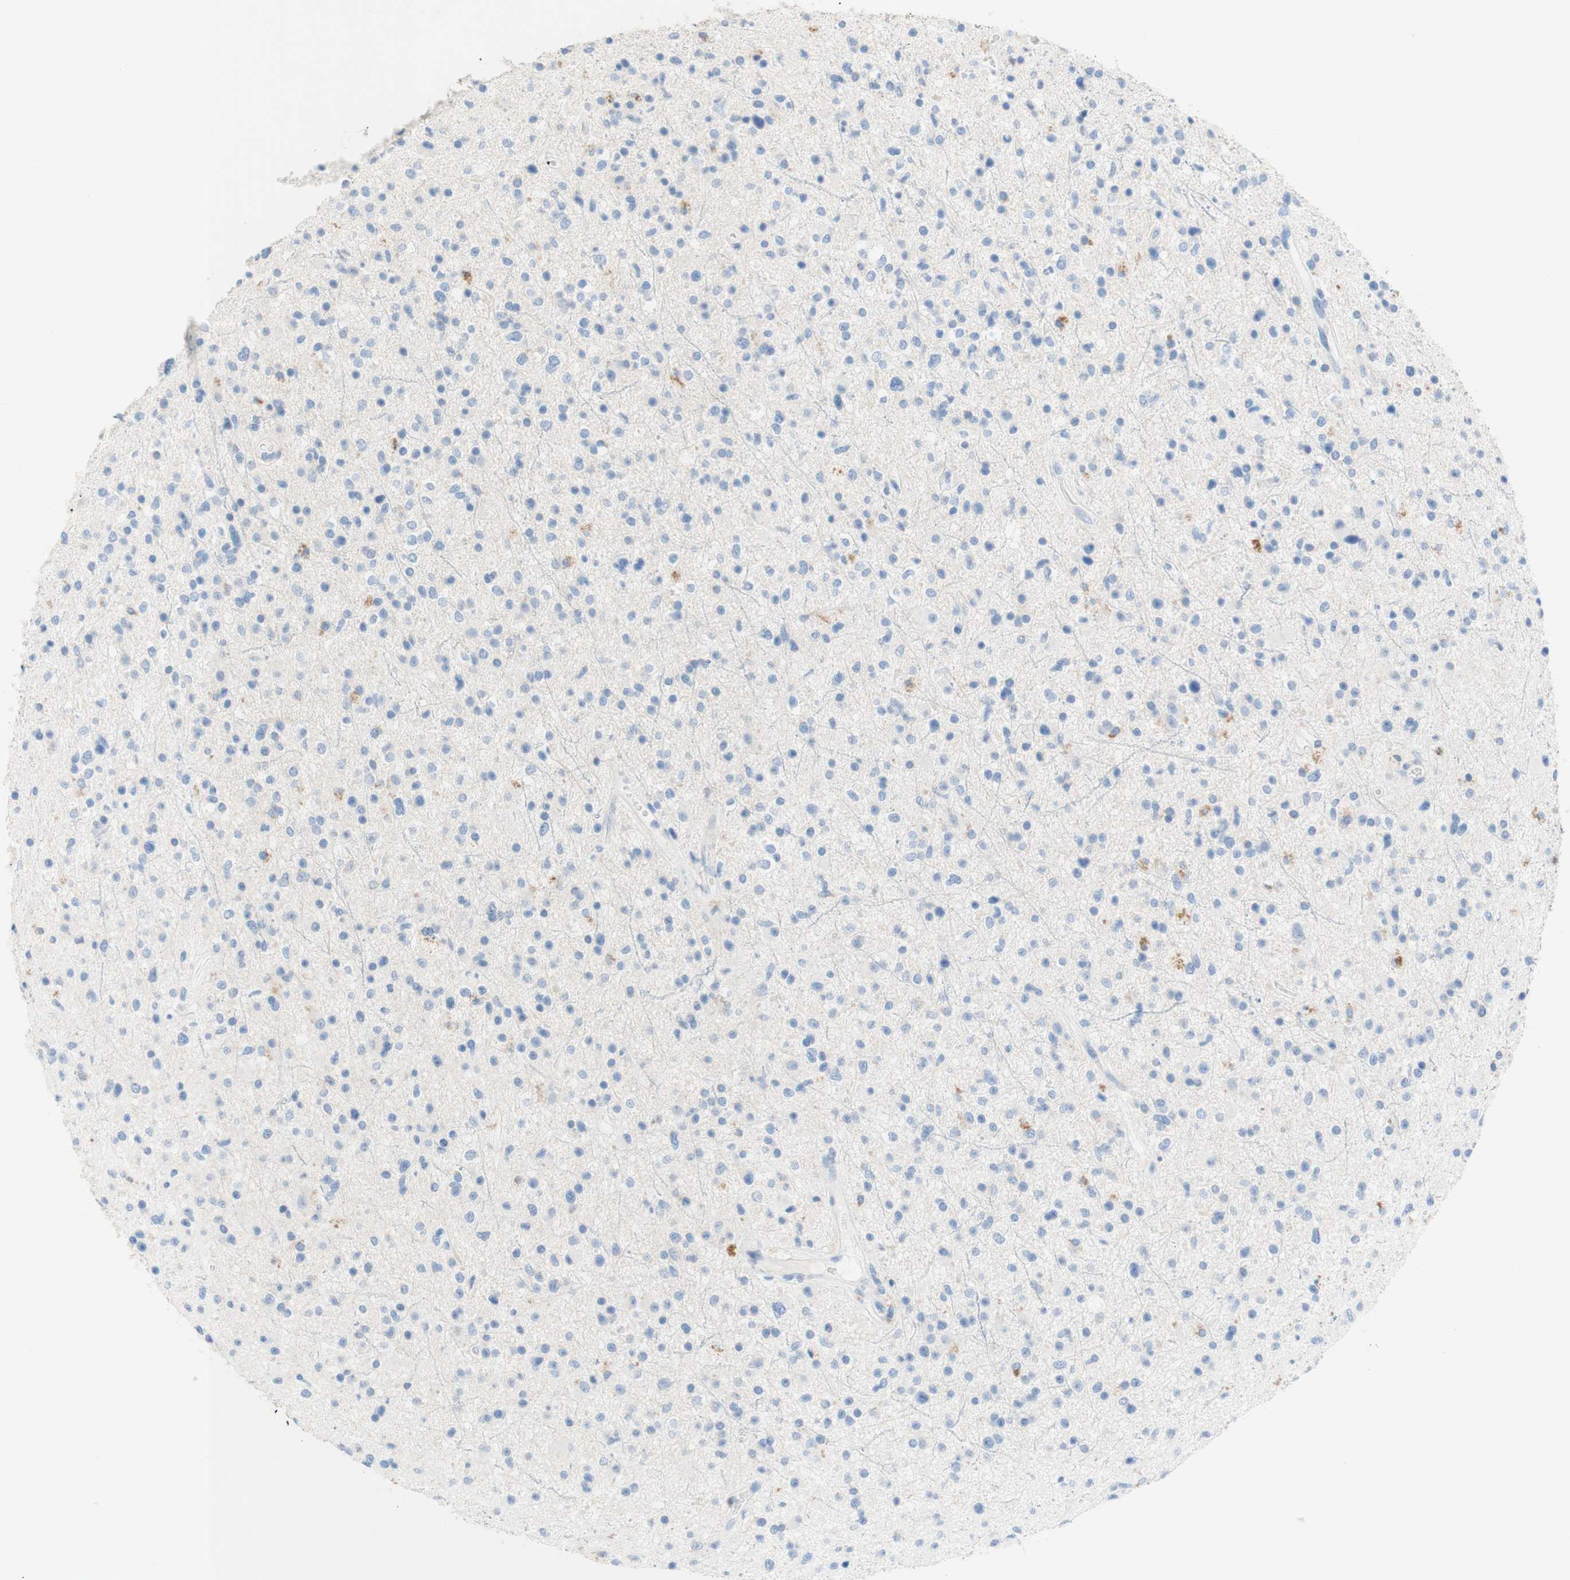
{"staining": {"intensity": "negative", "quantity": "none", "location": "none"}, "tissue": "glioma", "cell_type": "Tumor cells", "image_type": "cancer", "snomed": [{"axis": "morphology", "description": "Glioma, malignant, High grade"}, {"axis": "topography", "description": "Brain"}], "caption": "Glioma was stained to show a protein in brown. There is no significant staining in tumor cells. (DAB (3,3'-diaminobenzidine) immunohistochemistry with hematoxylin counter stain).", "gene": "POLR2J3", "patient": {"sex": "male", "age": 33}}